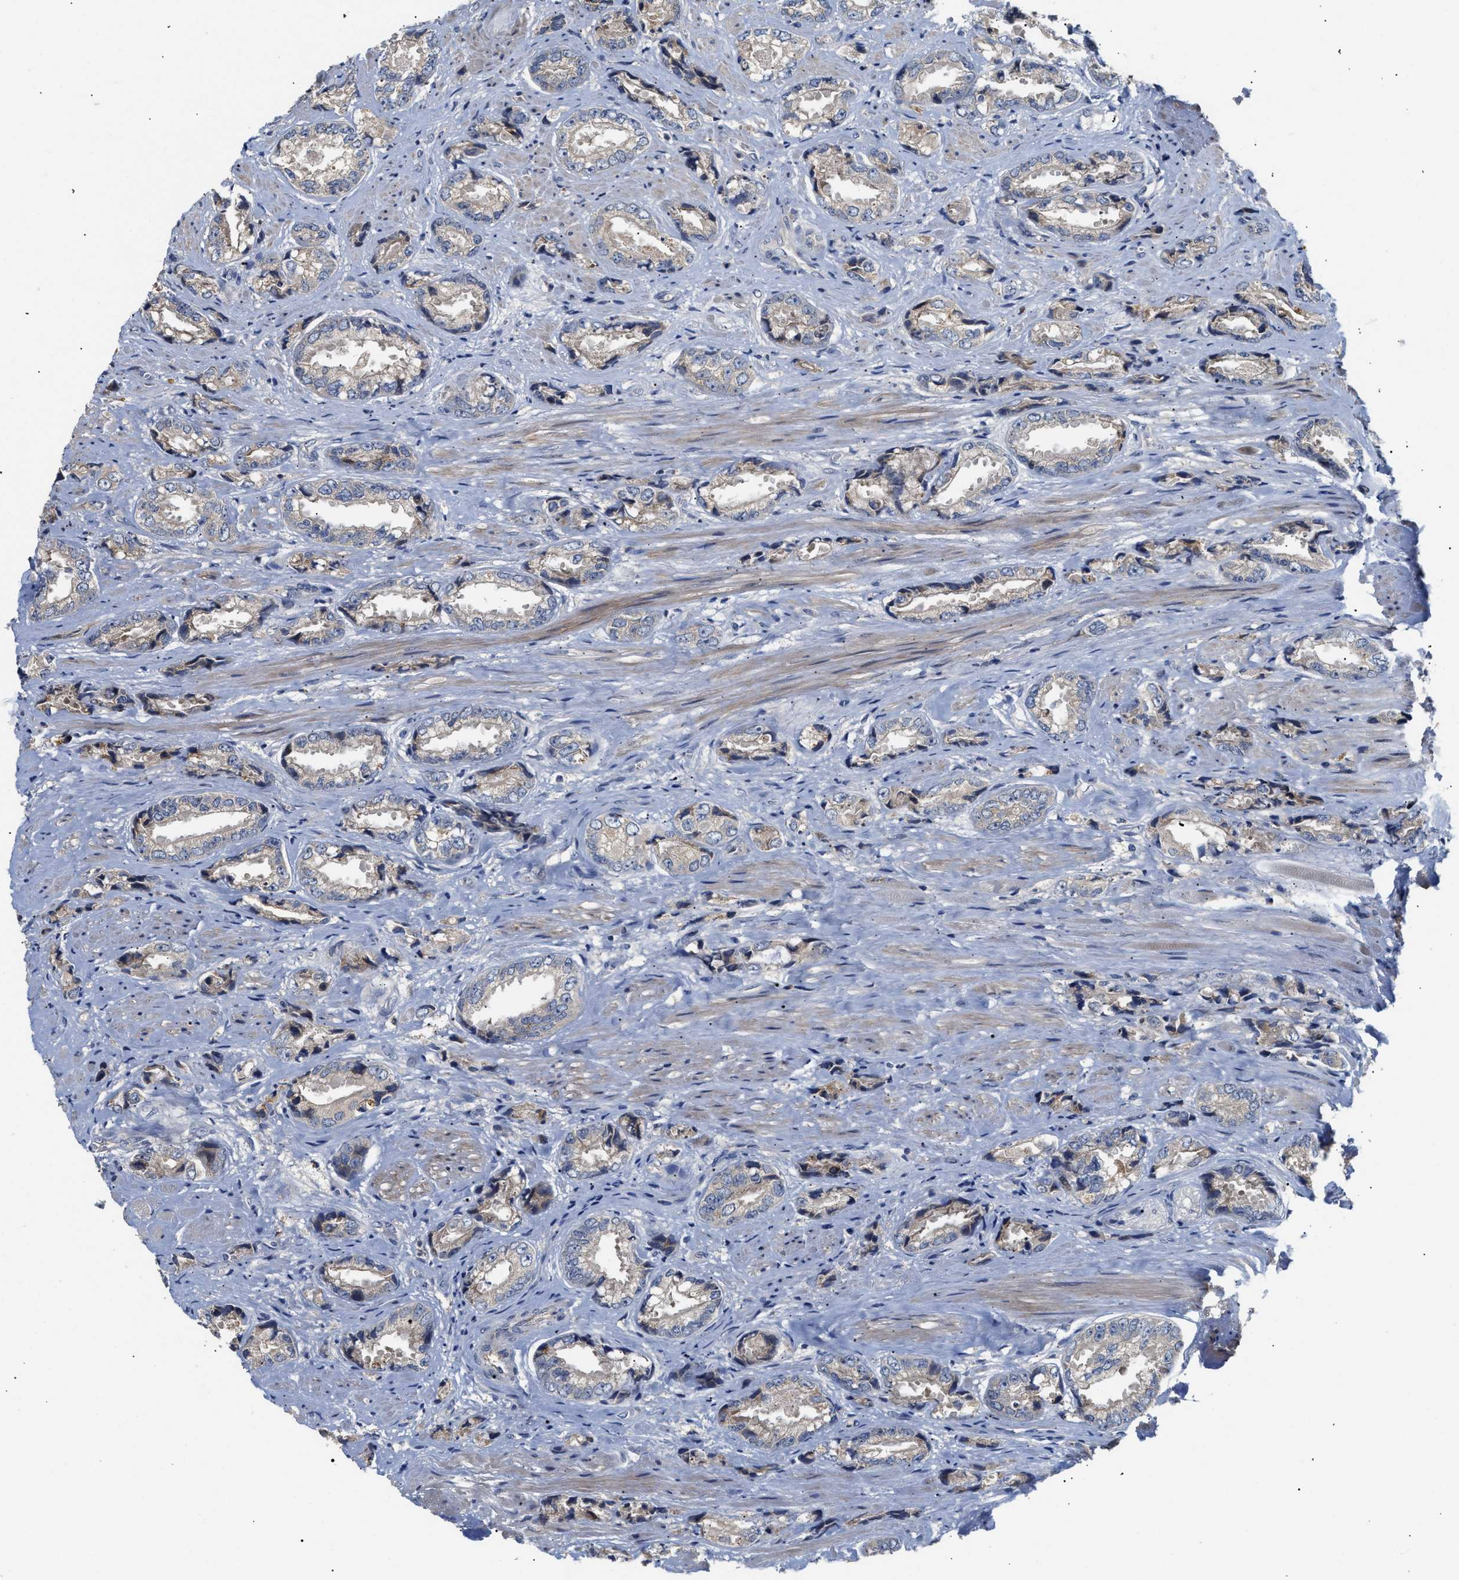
{"staining": {"intensity": "negative", "quantity": "none", "location": "none"}, "tissue": "prostate cancer", "cell_type": "Tumor cells", "image_type": "cancer", "snomed": [{"axis": "morphology", "description": "Adenocarcinoma, High grade"}, {"axis": "topography", "description": "Prostate"}], "caption": "Immunohistochemistry of human prostate cancer reveals no staining in tumor cells.", "gene": "KASH5", "patient": {"sex": "male", "age": 61}}